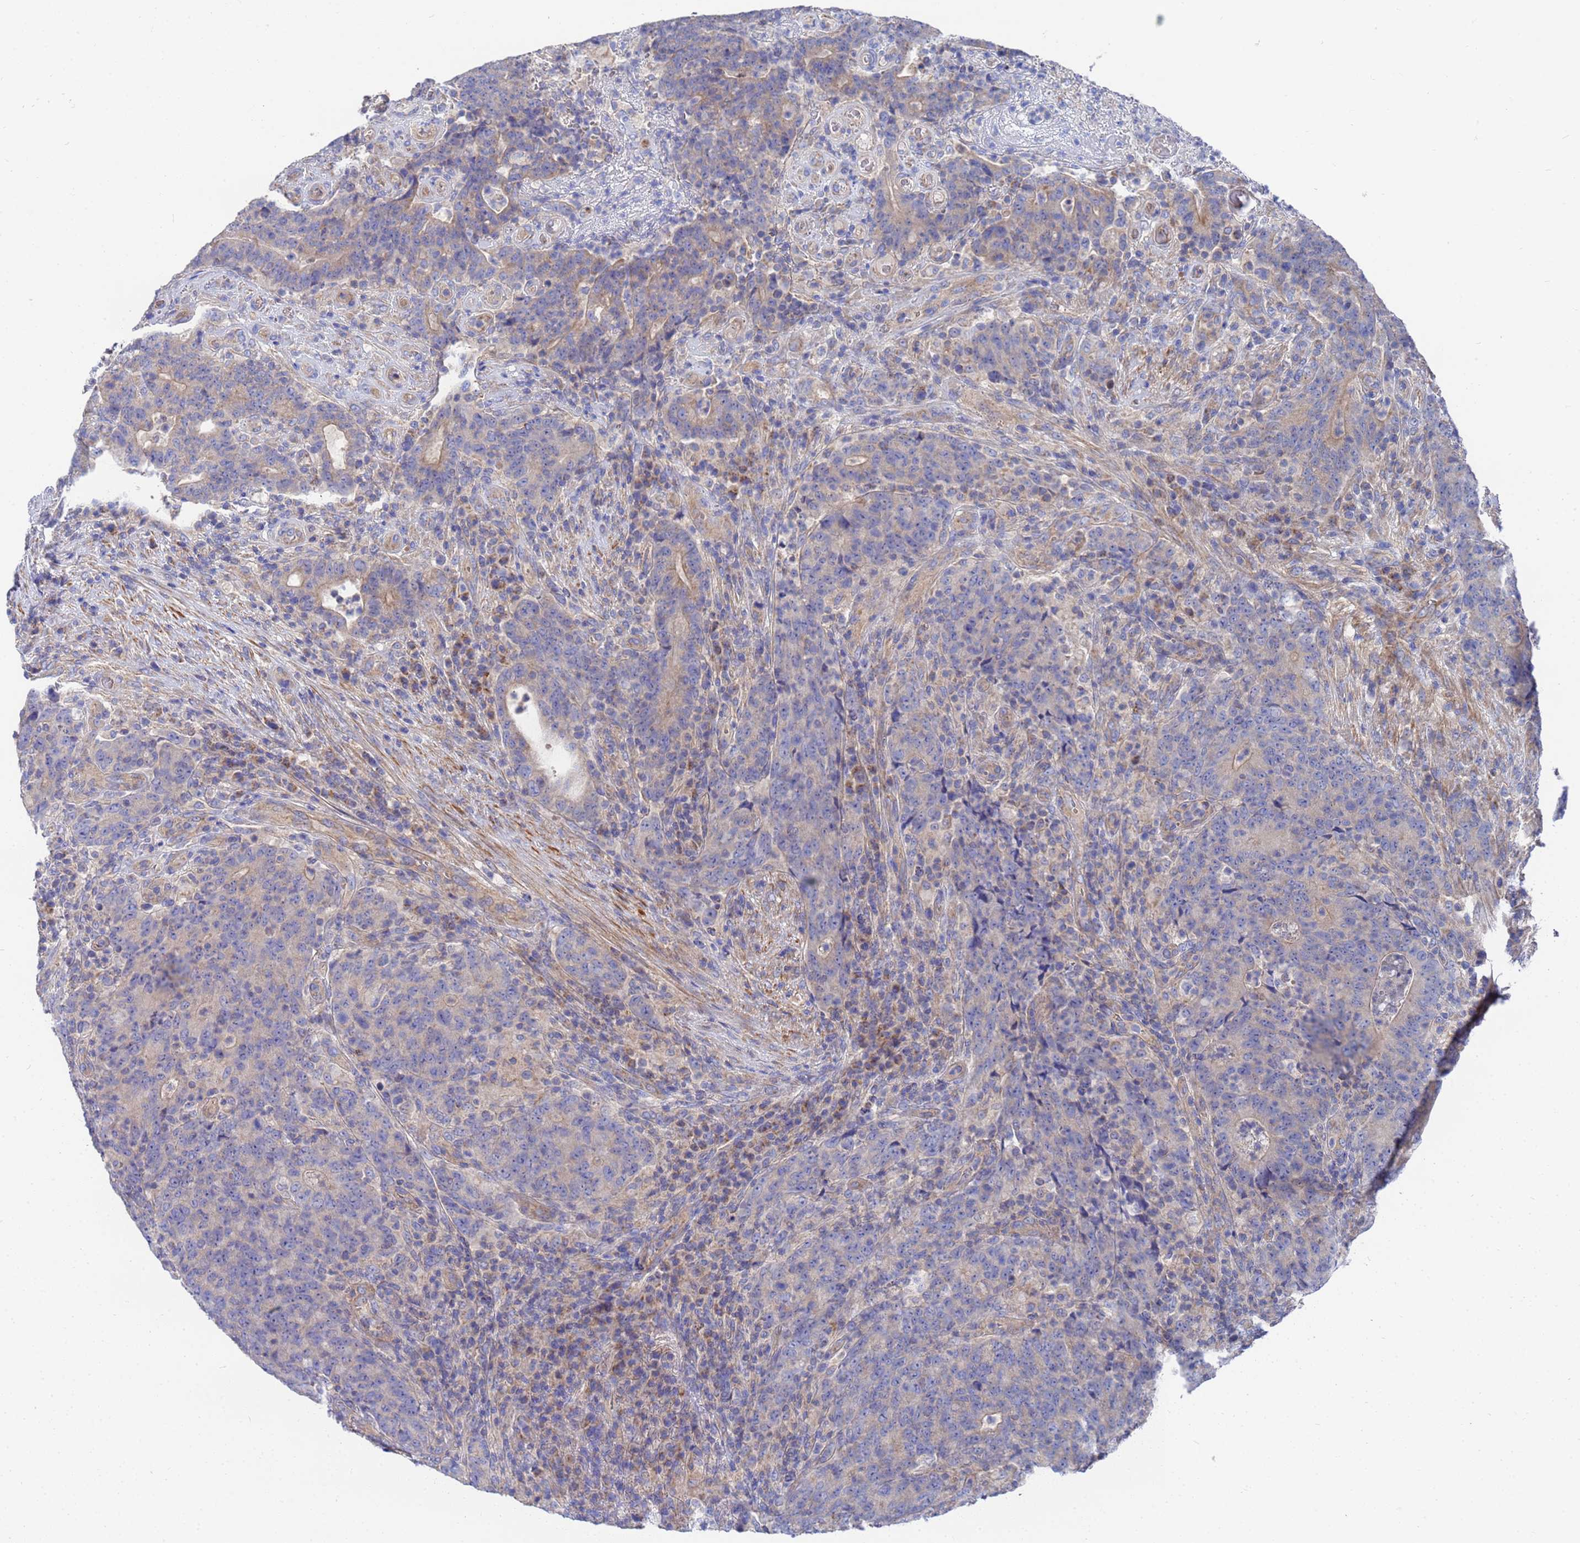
{"staining": {"intensity": "weak", "quantity": "<25%", "location": "cytoplasmic/membranous"}, "tissue": "colorectal cancer", "cell_type": "Tumor cells", "image_type": "cancer", "snomed": [{"axis": "morphology", "description": "Adenocarcinoma, NOS"}, {"axis": "topography", "description": "Colon"}], "caption": "This is a micrograph of immunohistochemistry staining of adenocarcinoma (colorectal), which shows no expression in tumor cells.", "gene": "FAHD2A", "patient": {"sex": "female", "age": 75}}